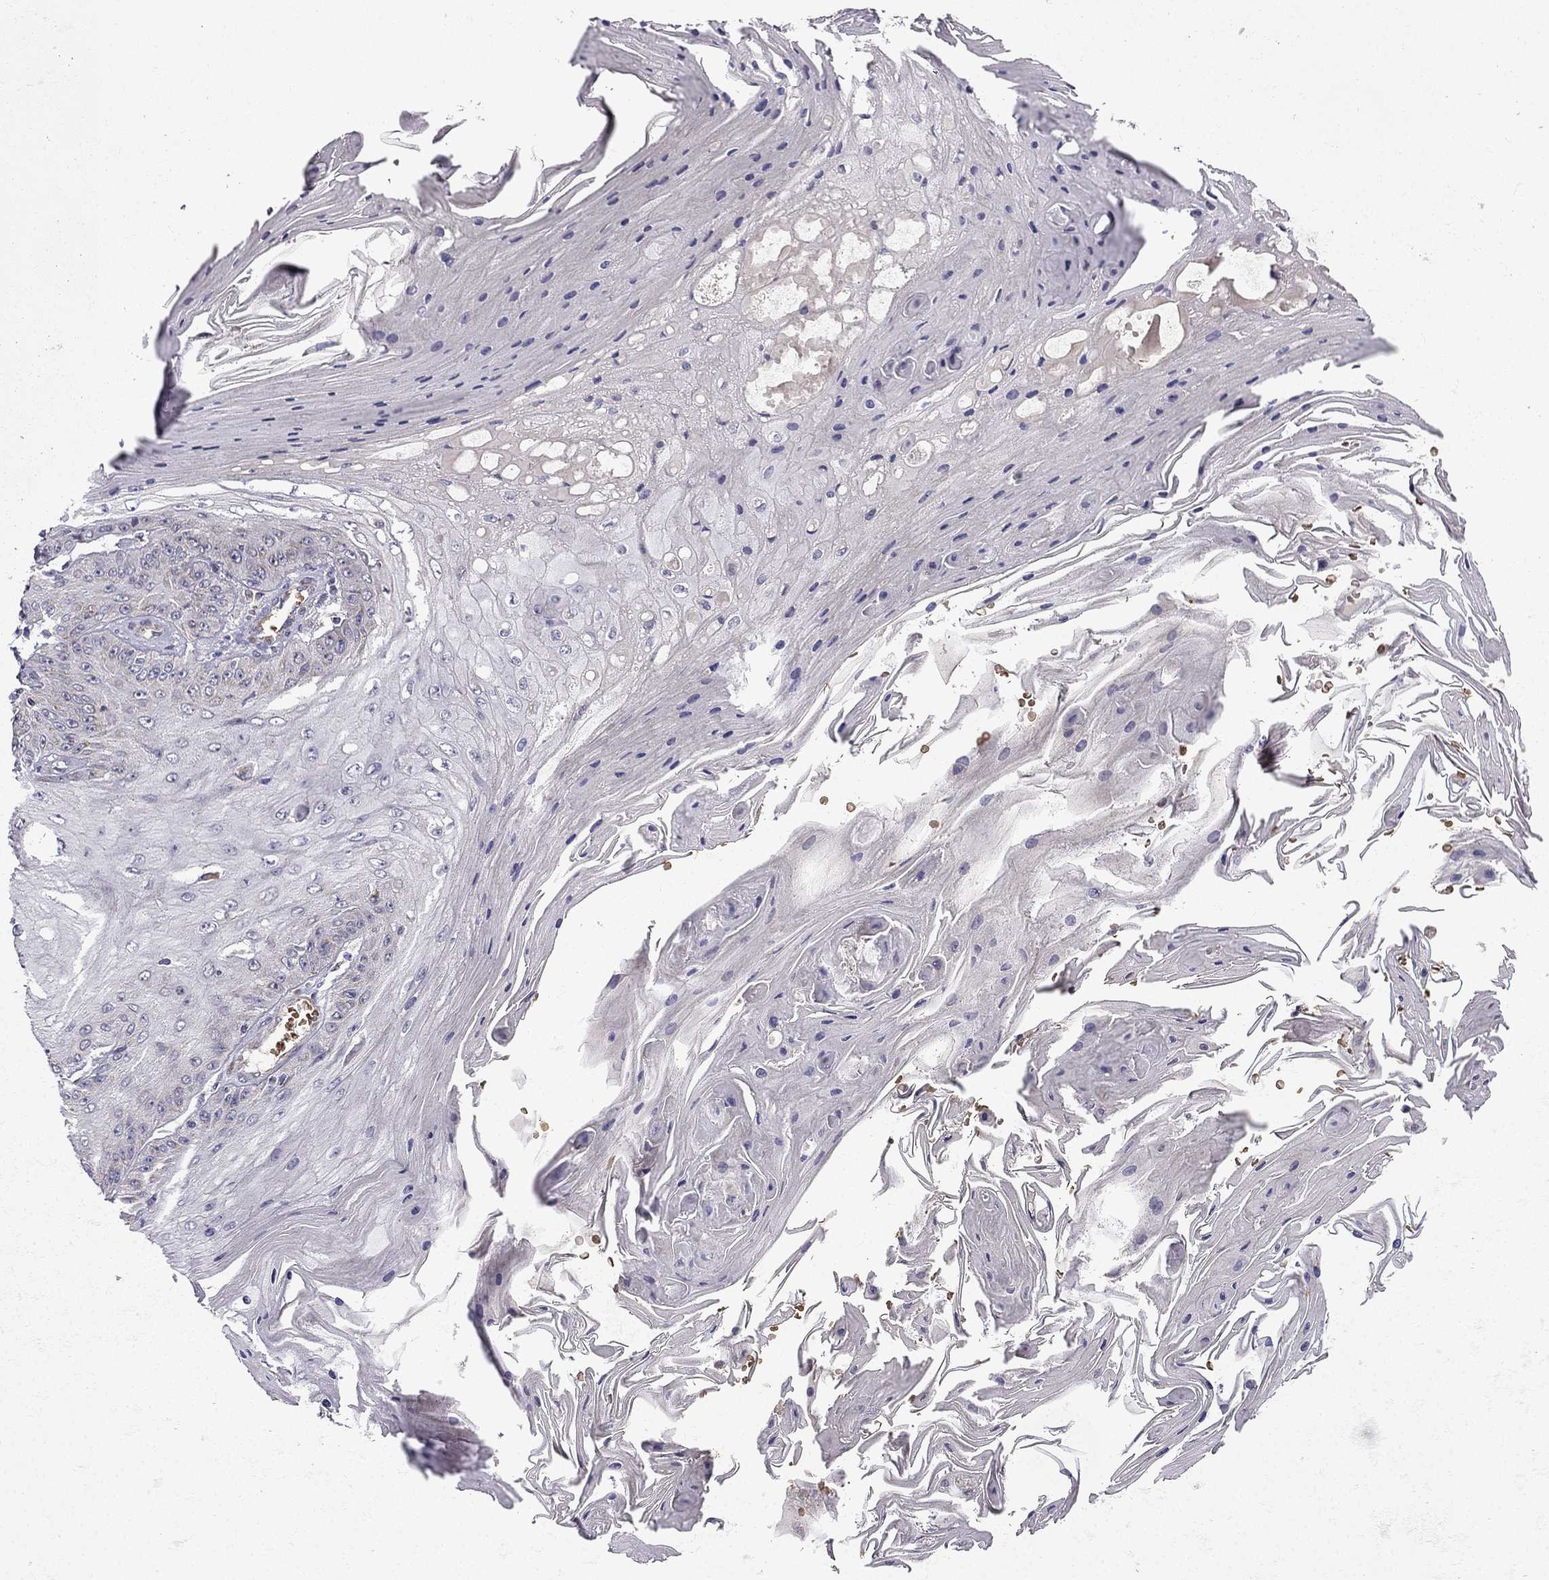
{"staining": {"intensity": "negative", "quantity": "none", "location": "none"}, "tissue": "skin cancer", "cell_type": "Tumor cells", "image_type": "cancer", "snomed": [{"axis": "morphology", "description": "Squamous cell carcinoma, NOS"}, {"axis": "topography", "description": "Skin"}], "caption": "Image shows no significant protein expression in tumor cells of squamous cell carcinoma (skin).", "gene": "B4GALT7", "patient": {"sex": "male", "age": 70}}